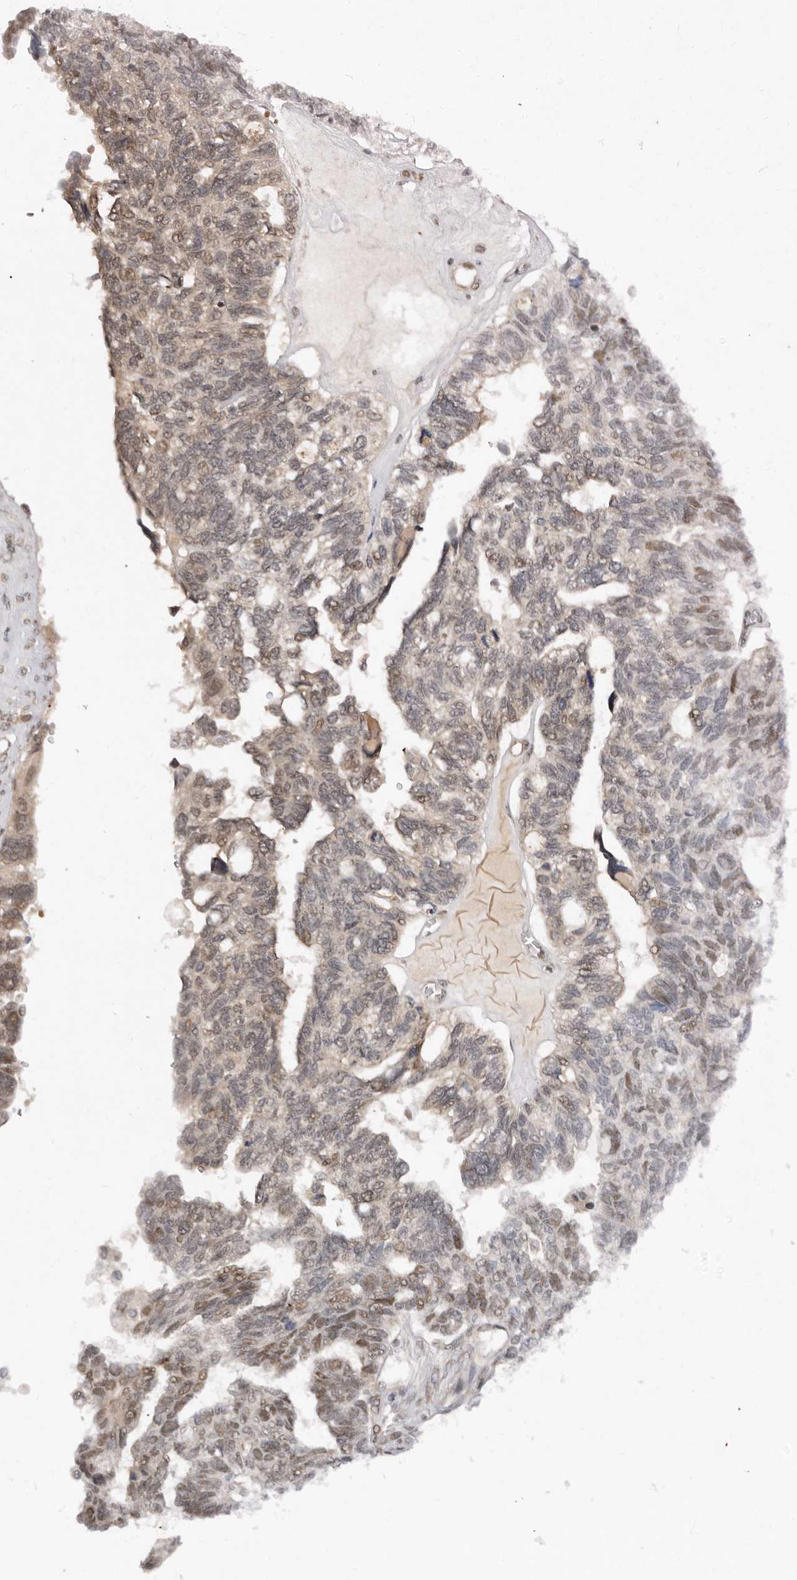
{"staining": {"intensity": "moderate", "quantity": "25%-75%", "location": "cytoplasmic/membranous,nuclear"}, "tissue": "ovarian cancer", "cell_type": "Tumor cells", "image_type": "cancer", "snomed": [{"axis": "morphology", "description": "Cystadenocarcinoma, serous, NOS"}, {"axis": "topography", "description": "Ovary"}], "caption": "Immunohistochemistry of human ovarian serous cystadenocarcinoma reveals medium levels of moderate cytoplasmic/membranous and nuclear expression in about 25%-75% of tumor cells.", "gene": "ABL1", "patient": {"sex": "female", "age": 79}}